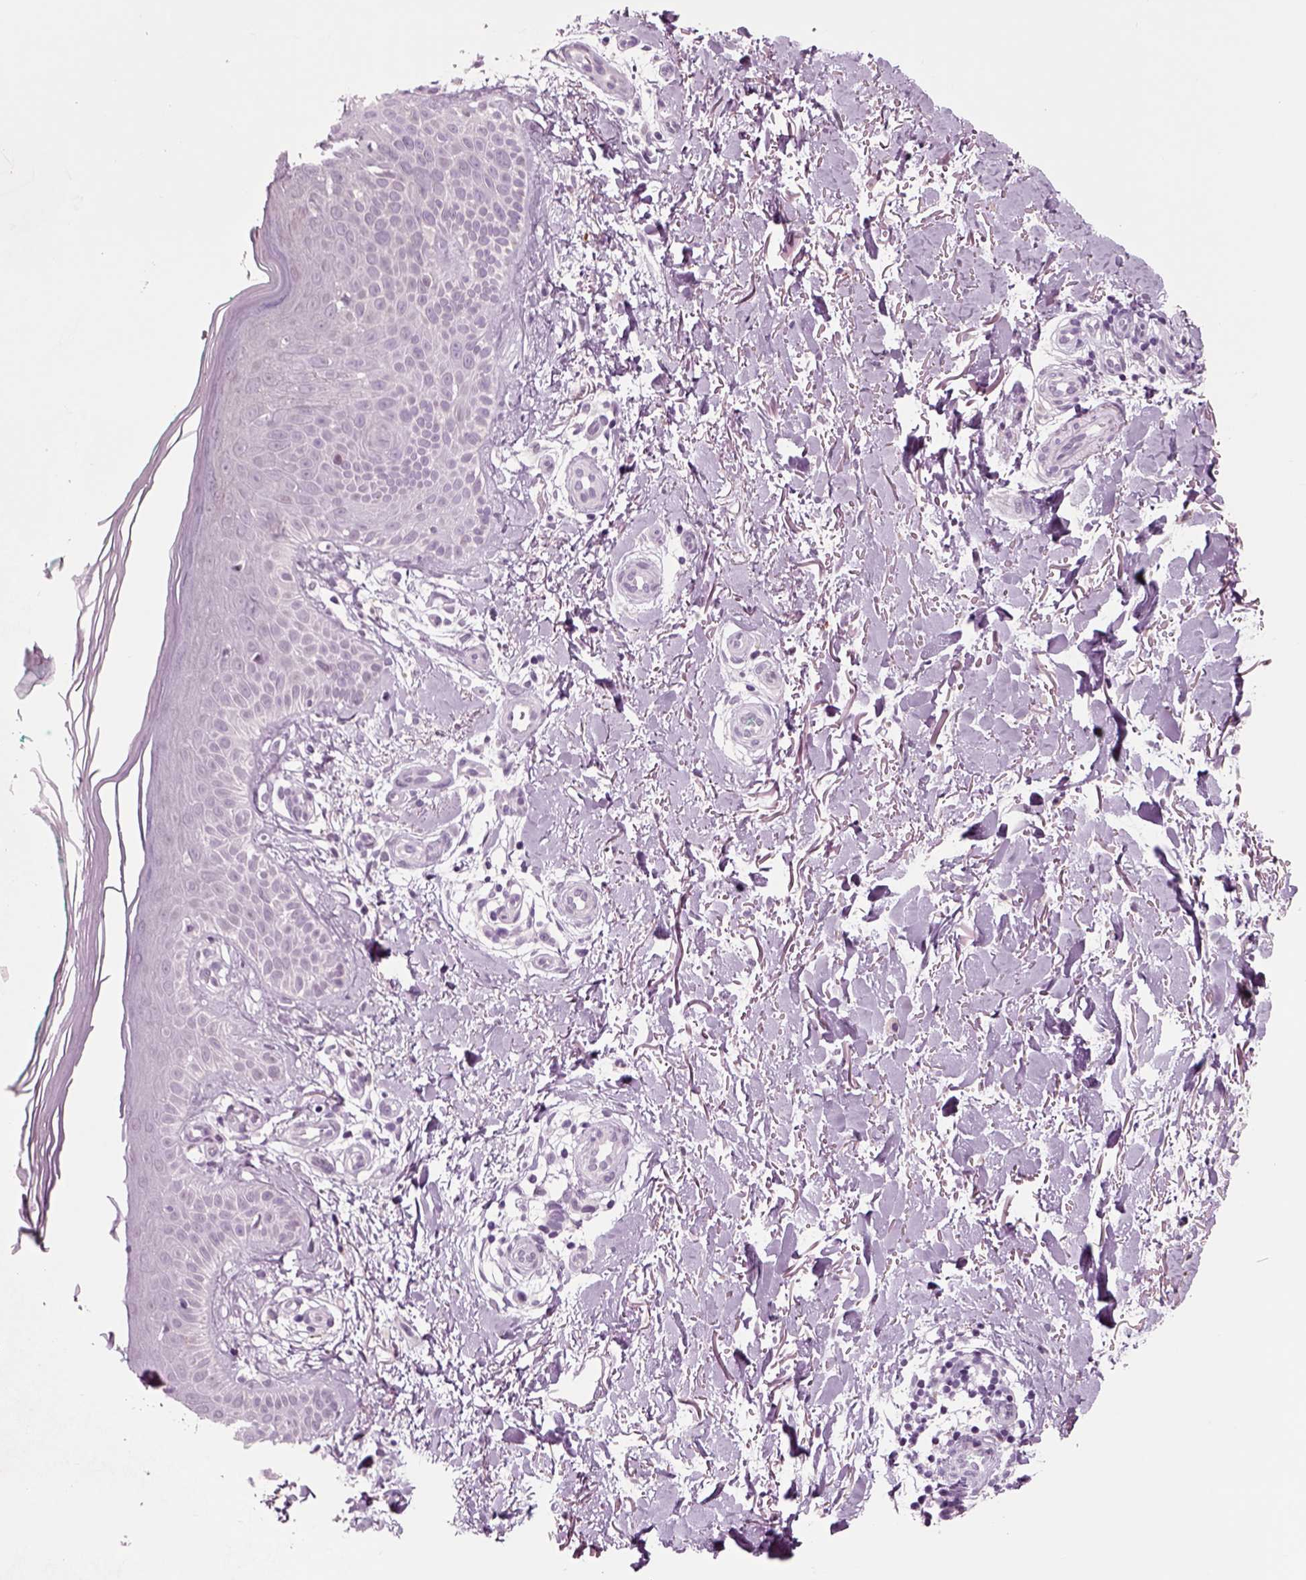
{"staining": {"intensity": "negative", "quantity": "none", "location": "none"}, "tissue": "skin", "cell_type": "Fibroblasts", "image_type": "normal", "snomed": [{"axis": "morphology", "description": "Normal tissue, NOS"}, {"axis": "morphology", "description": "Inflammation, NOS"}, {"axis": "morphology", "description": "Fibrosis, NOS"}, {"axis": "topography", "description": "Skin"}], "caption": "Fibroblasts show no significant staining in benign skin. (DAB (3,3'-diaminobenzidine) immunohistochemistry (IHC), high magnification).", "gene": "CHGB", "patient": {"sex": "male", "age": 71}}